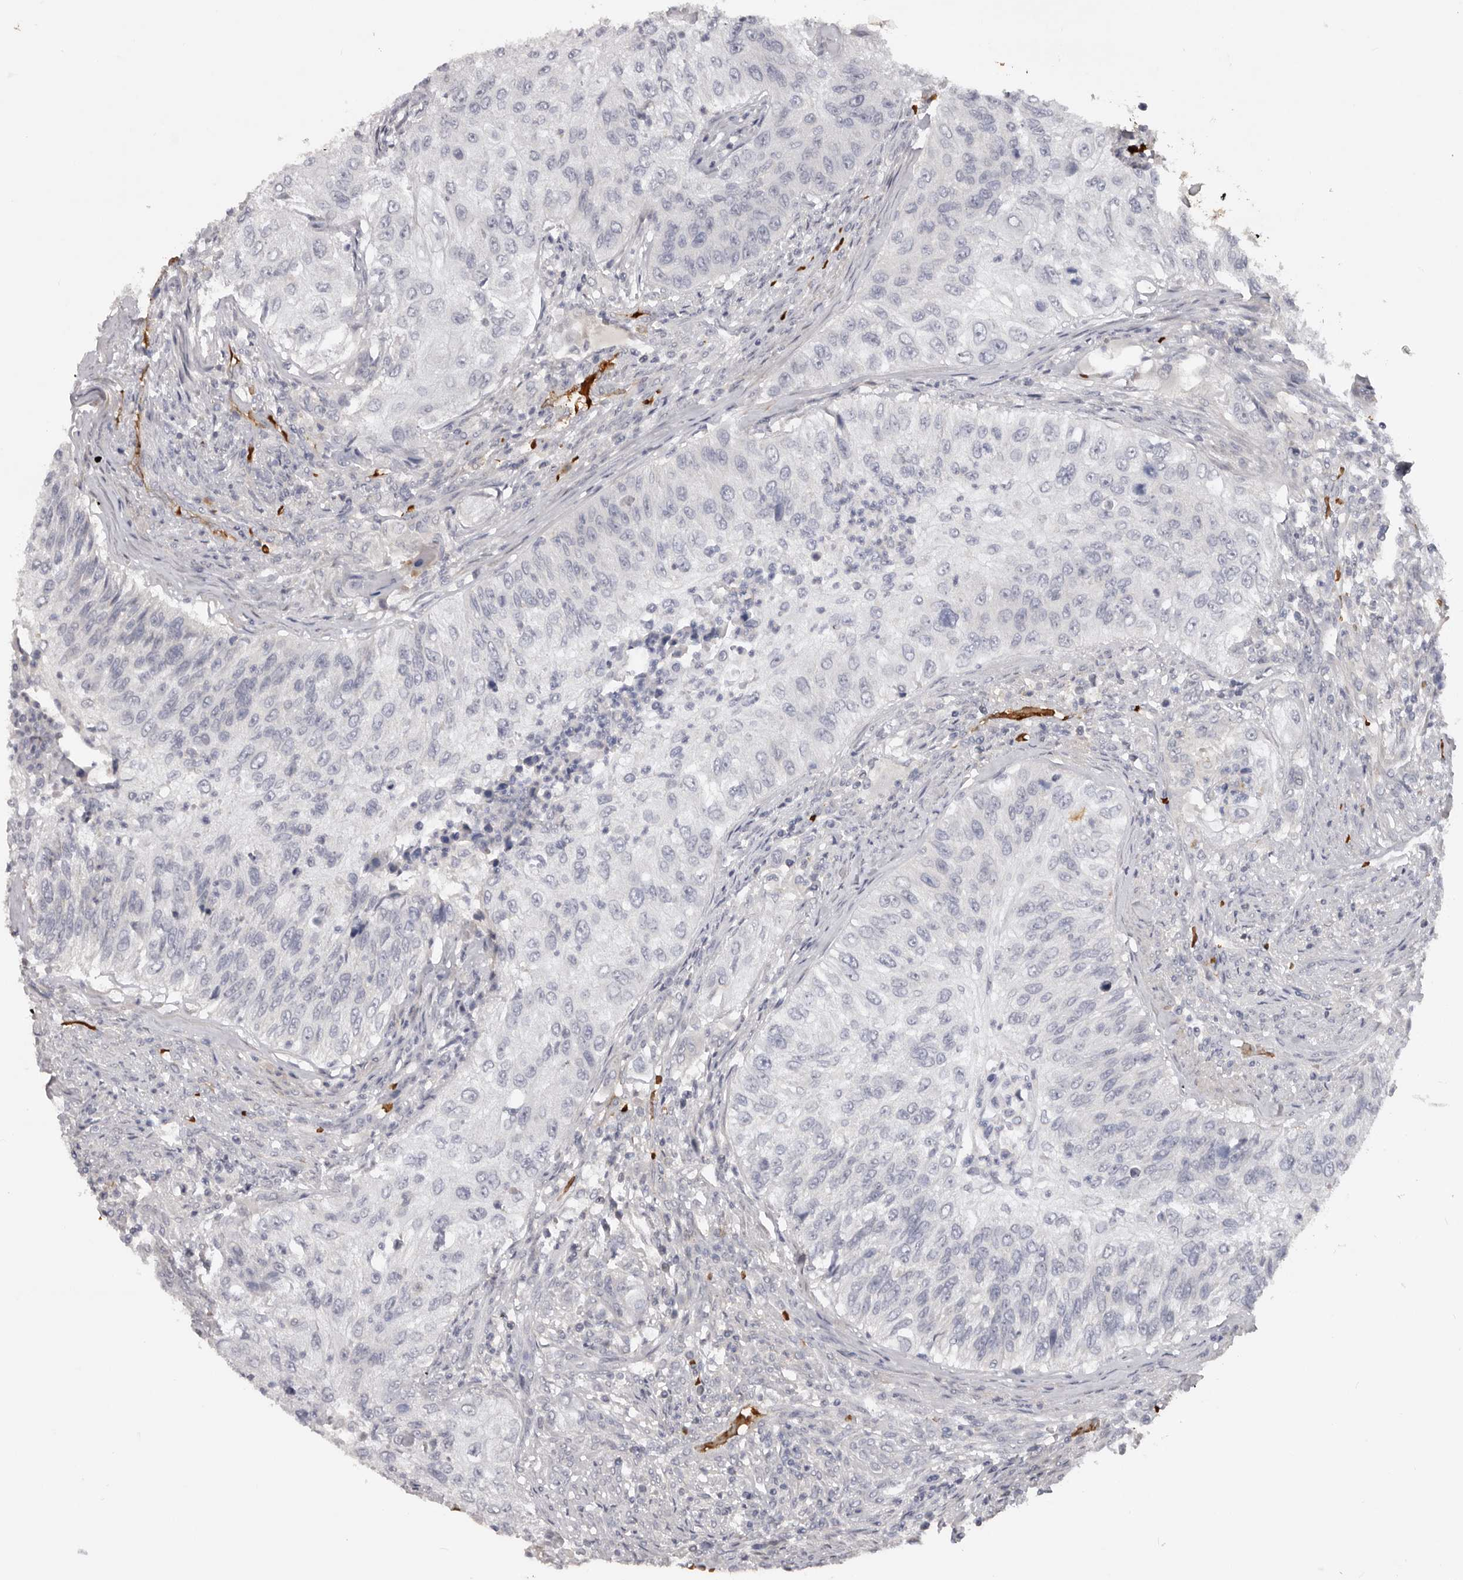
{"staining": {"intensity": "negative", "quantity": "none", "location": "none"}, "tissue": "urothelial cancer", "cell_type": "Tumor cells", "image_type": "cancer", "snomed": [{"axis": "morphology", "description": "Urothelial carcinoma, High grade"}, {"axis": "topography", "description": "Urinary bladder"}], "caption": "Tumor cells are negative for brown protein staining in high-grade urothelial carcinoma.", "gene": "TNR", "patient": {"sex": "female", "age": 60}}